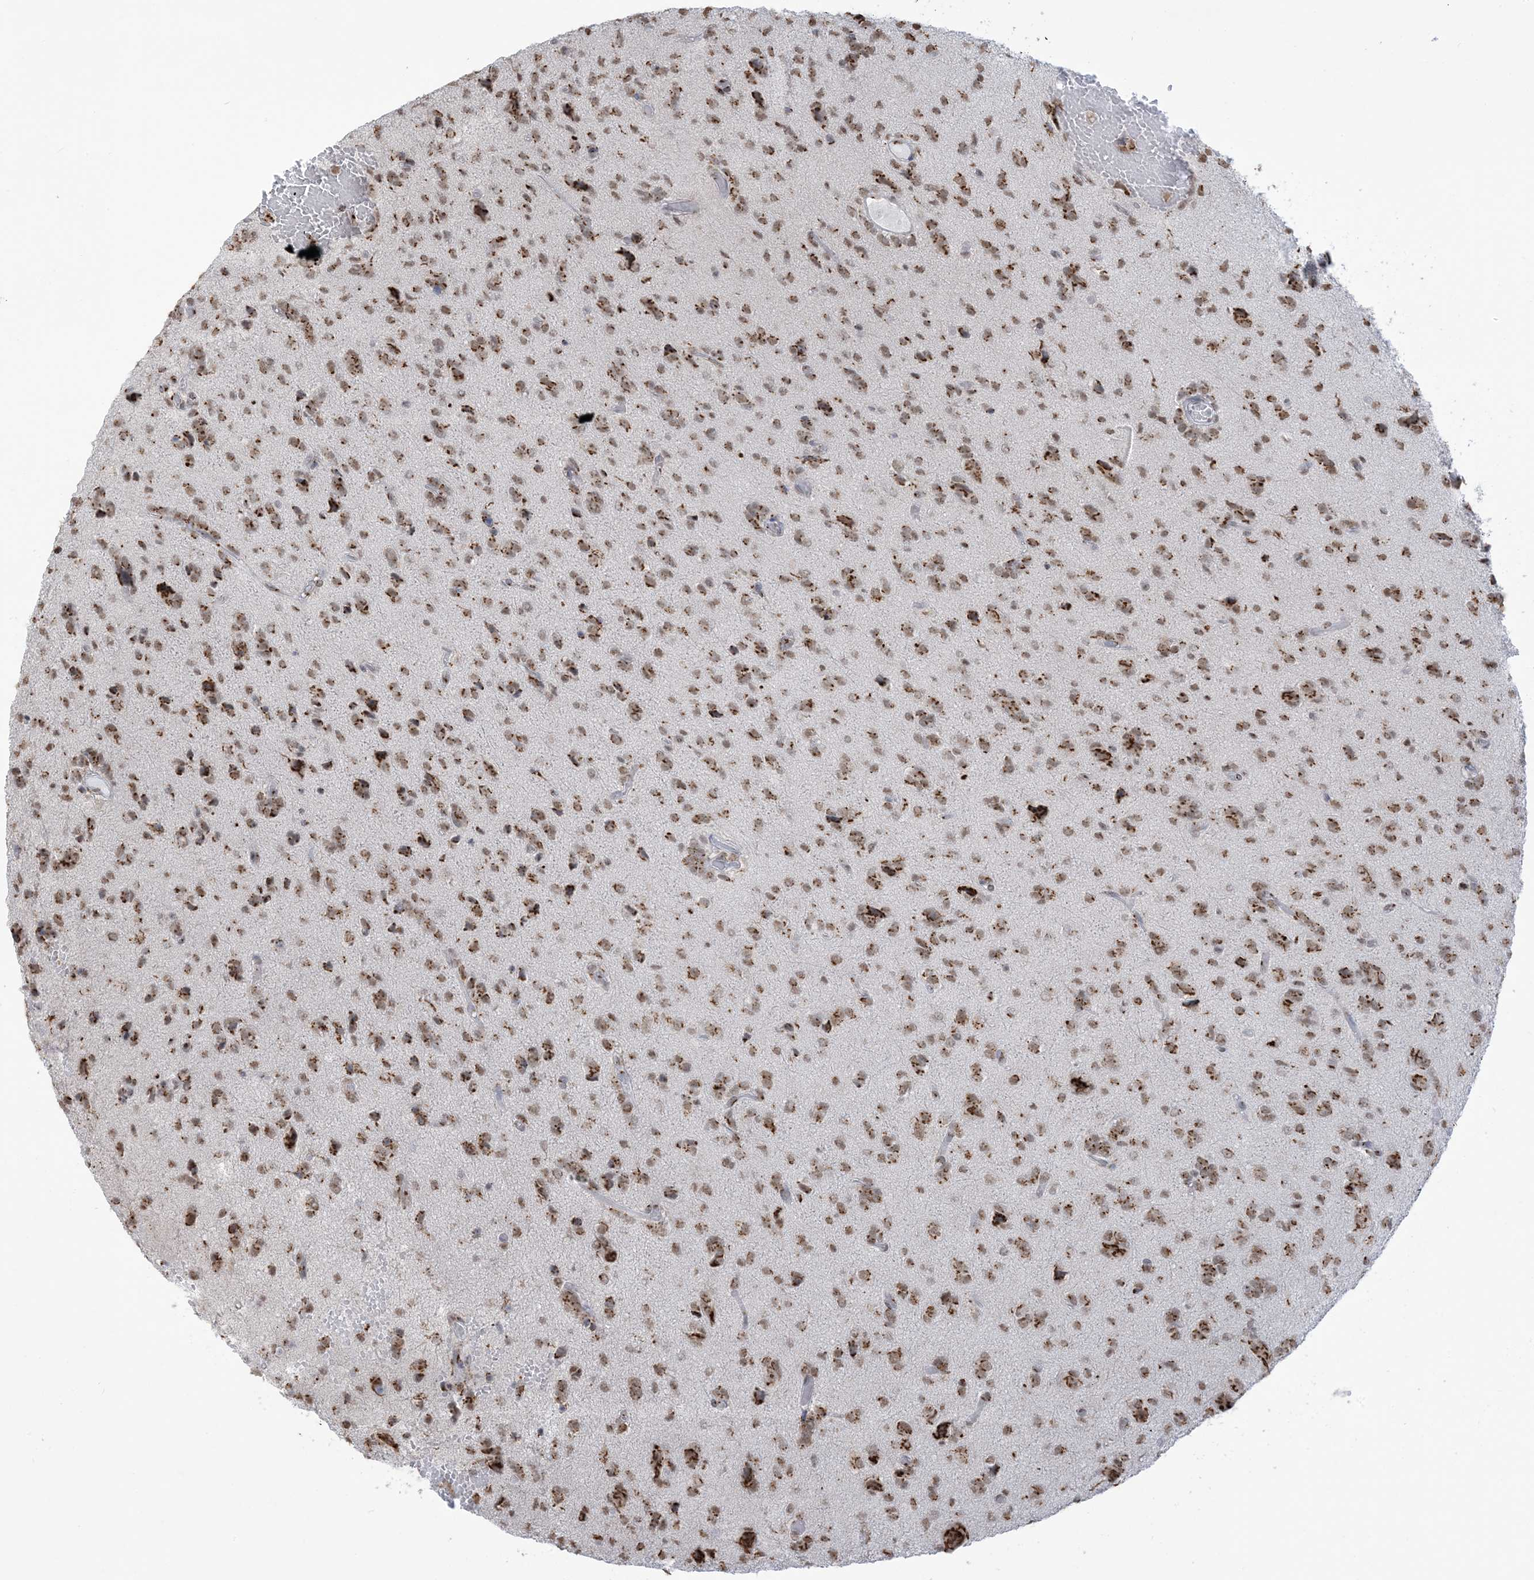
{"staining": {"intensity": "moderate", "quantity": ">75%", "location": "cytoplasmic/membranous,nuclear"}, "tissue": "glioma", "cell_type": "Tumor cells", "image_type": "cancer", "snomed": [{"axis": "morphology", "description": "Glioma, malignant, High grade"}, {"axis": "topography", "description": "Brain"}], "caption": "DAB immunohistochemical staining of human high-grade glioma (malignant) exhibits moderate cytoplasmic/membranous and nuclear protein positivity in approximately >75% of tumor cells.", "gene": "GPR107", "patient": {"sex": "female", "age": 59}}